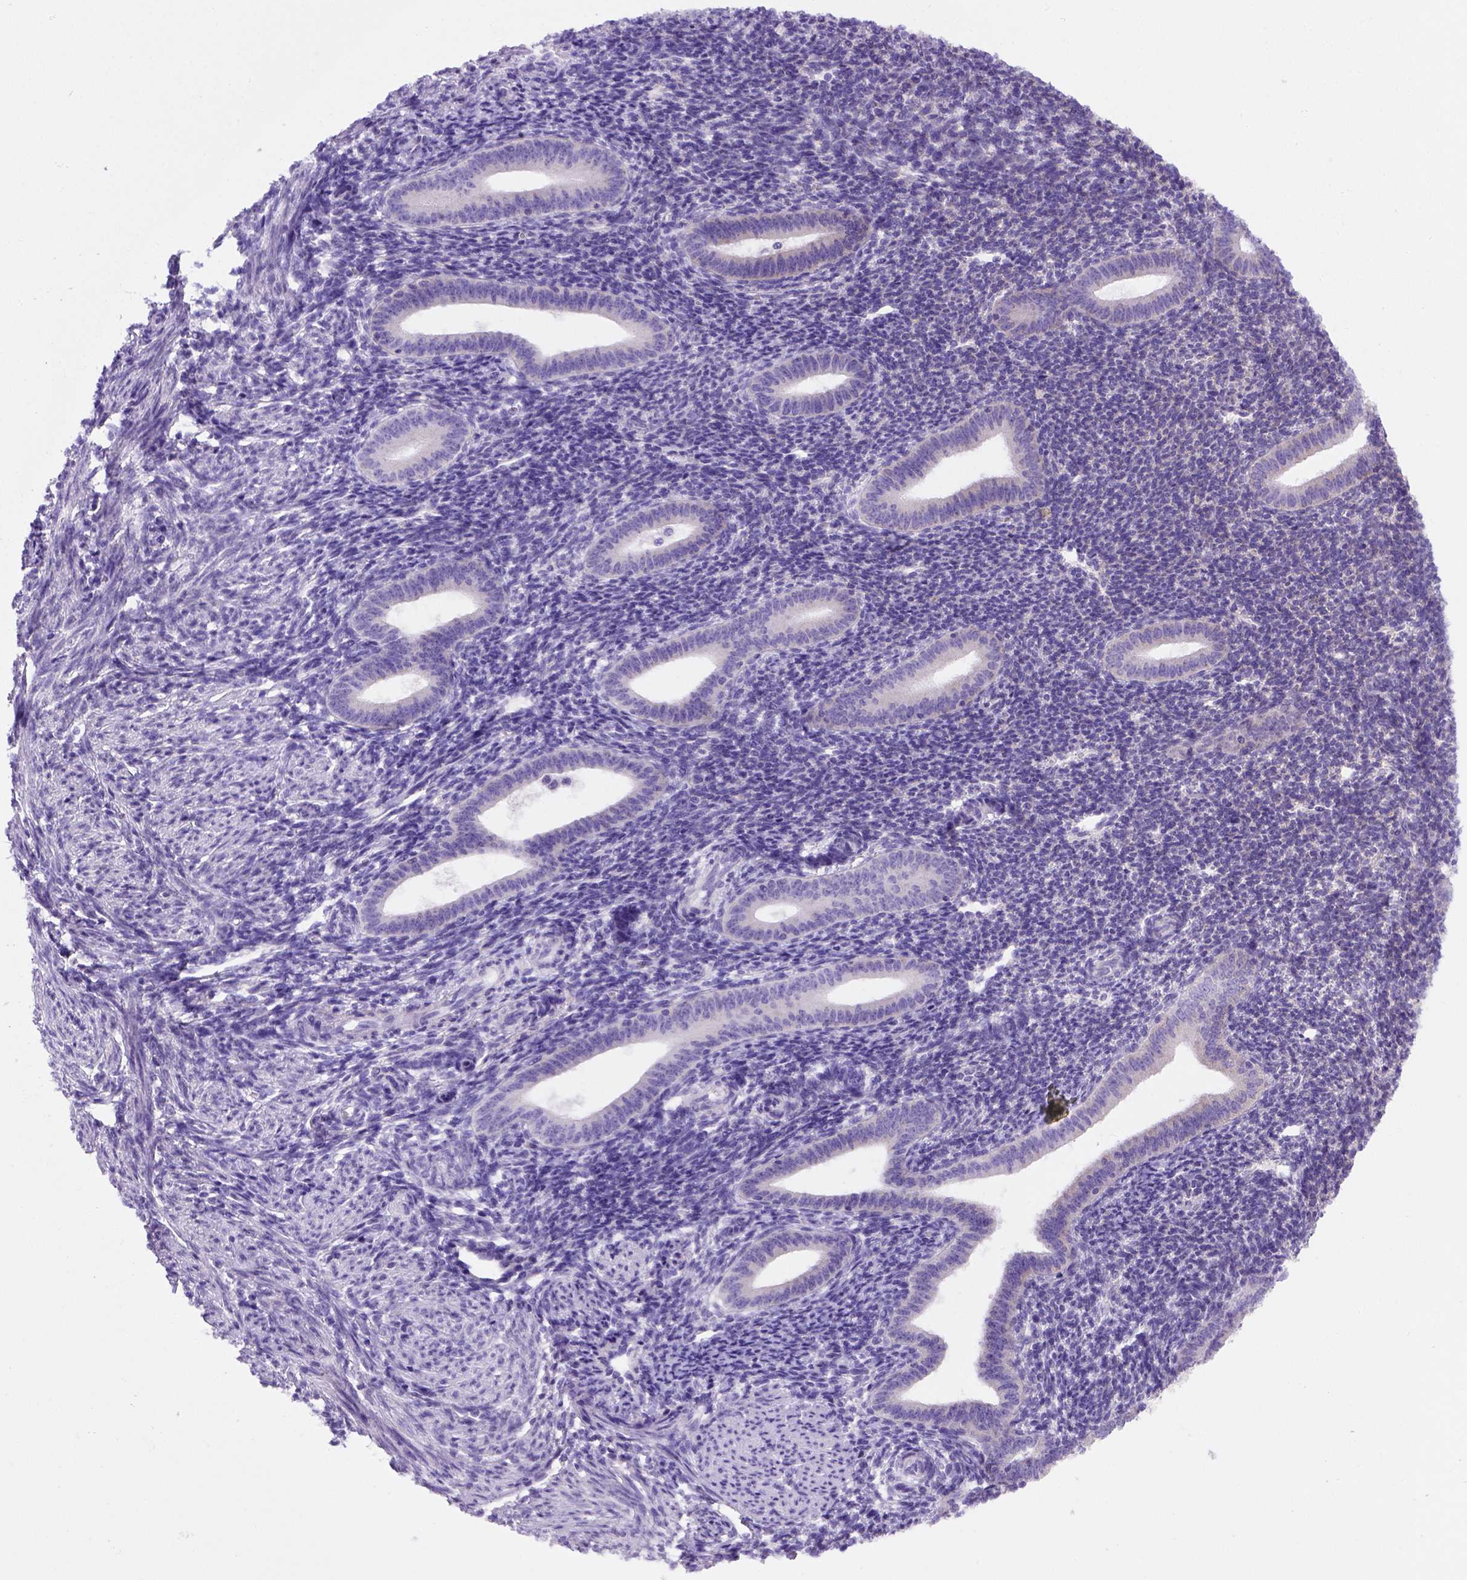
{"staining": {"intensity": "negative", "quantity": "none", "location": "none"}, "tissue": "endometrium", "cell_type": "Cells in endometrial stroma", "image_type": "normal", "snomed": [{"axis": "morphology", "description": "Normal tissue, NOS"}, {"axis": "topography", "description": "Endometrium"}], "caption": "Immunohistochemical staining of normal human endometrium displays no significant positivity in cells in endometrial stroma. (IHC, brightfield microscopy, high magnification).", "gene": "FOXI1", "patient": {"sex": "female", "age": 25}}